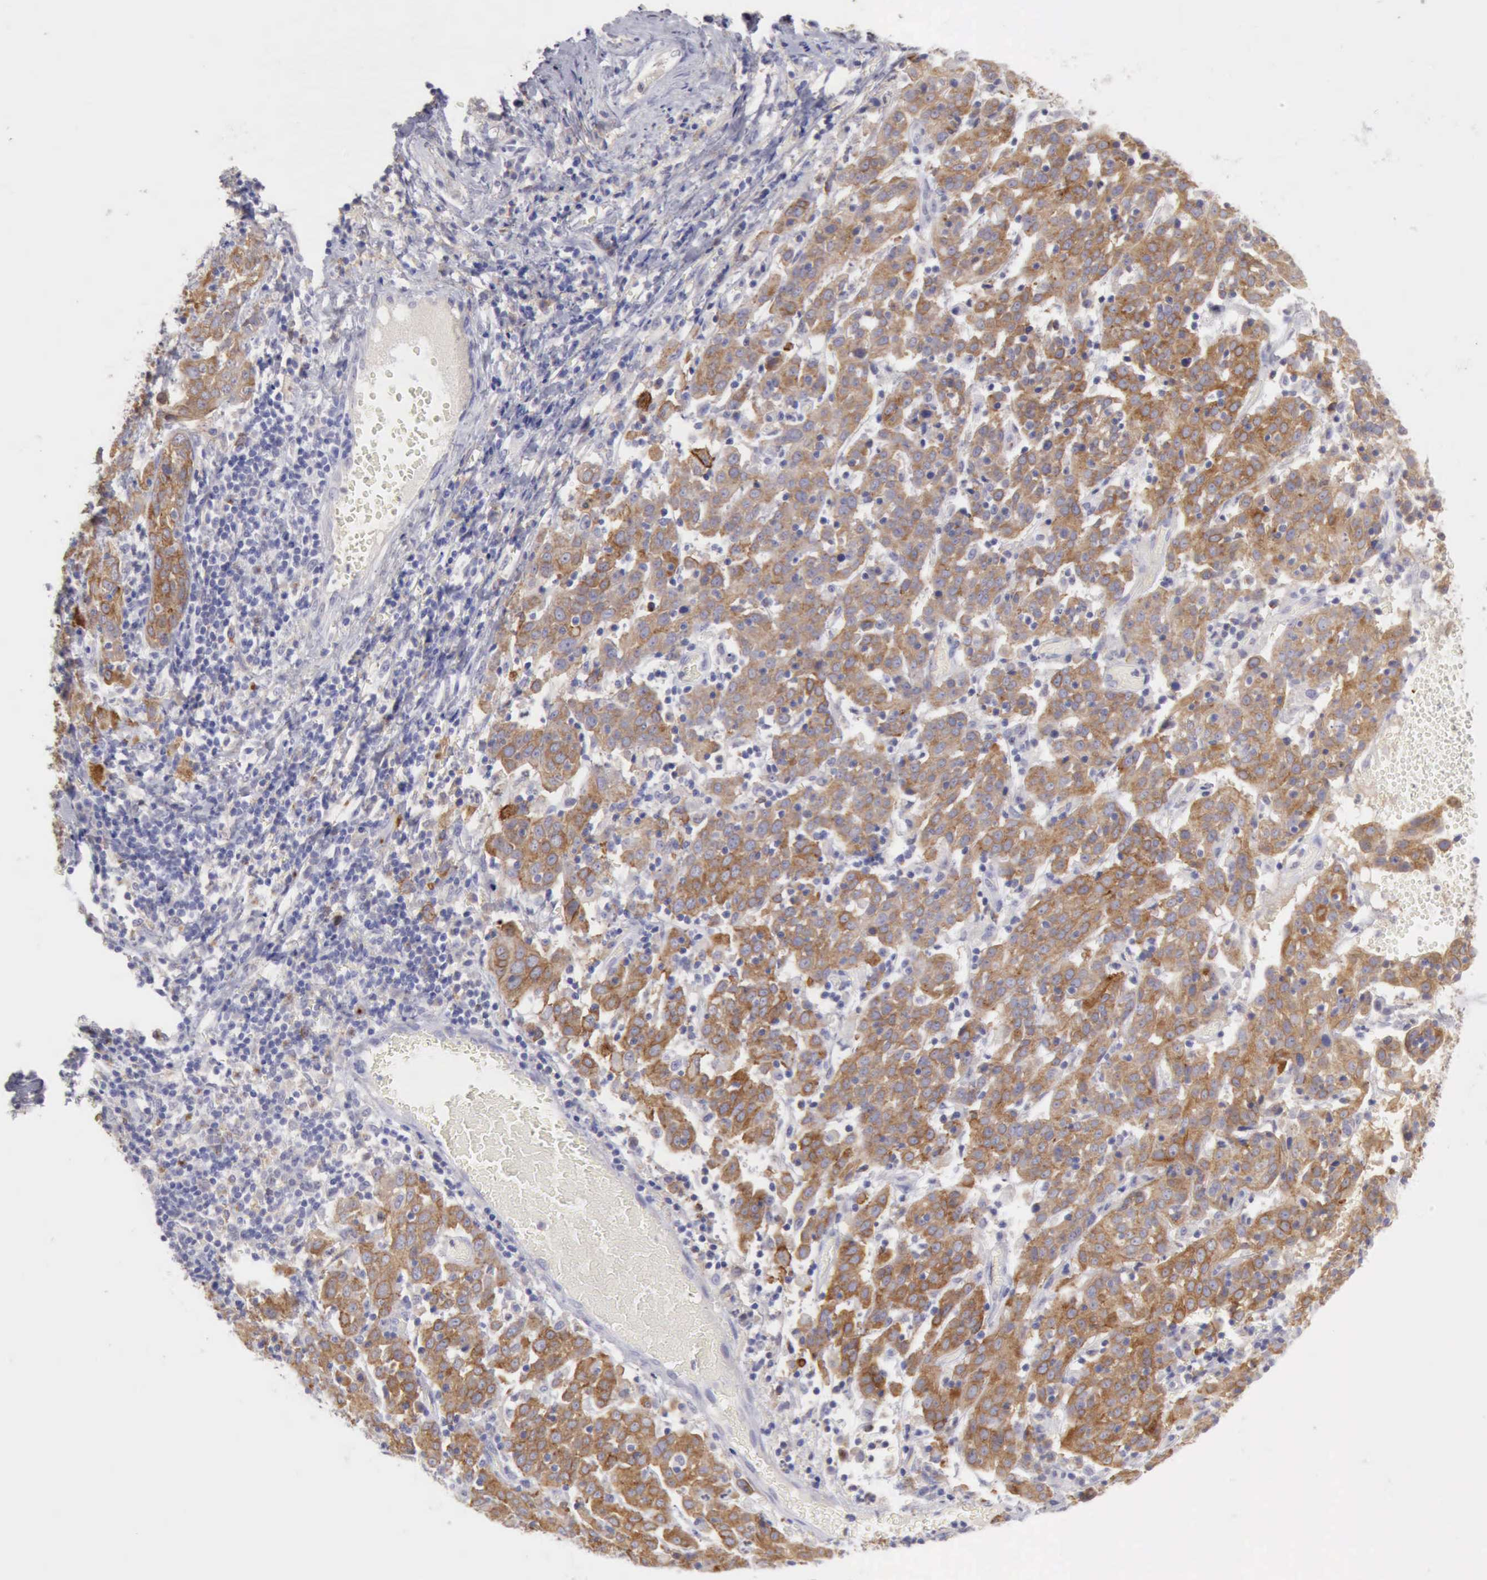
{"staining": {"intensity": "moderate", "quantity": ">75%", "location": "cytoplasmic/membranous"}, "tissue": "cervical cancer", "cell_type": "Tumor cells", "image_type": "cancer", "snomed": [{"axis": "morphology", "description": "Normal tissue, NOS"}, {"axis": "morphology", "description": "Squamous cell carcinoma, NOS"}, {"axis": "topography", "description": "Cervix"}], "caption": "There is medium levels of moderate cytoplasmic/membranous positivity in tumor cells of squamous cell carcinoma (cervical), as demonstrated by immunohistochemical staining (brown color).", "gene": "TFRC", "patient": {"sex": "female", "age": 67}}